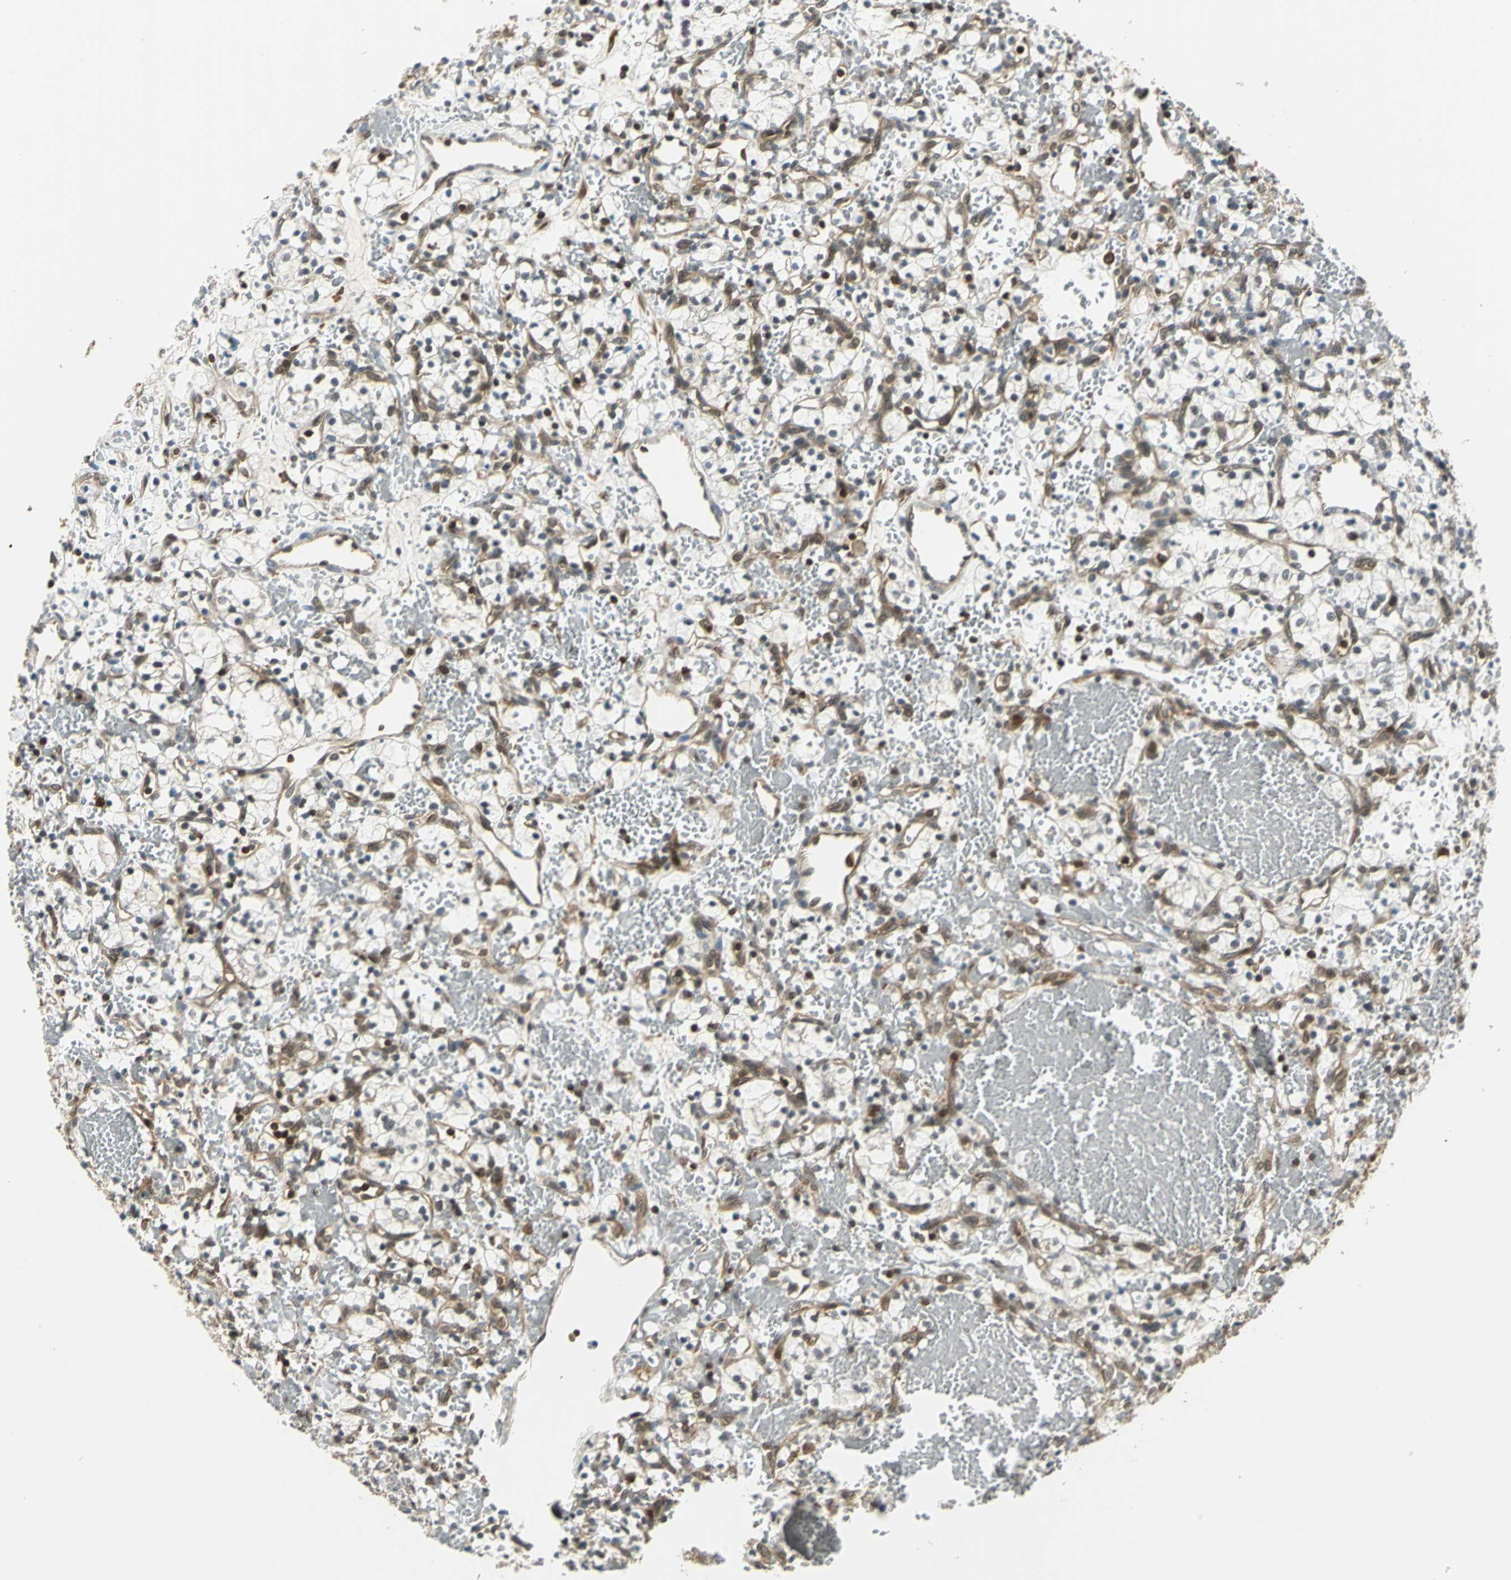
{"staining": {"intensity": "strong", "quantity": "<25%", "location": "cytoplasmic/membranous,nuclear"}, "tissue": "renal cancer", "cell_type": "Tumor cells", "image_type": "cancer", "snomed": [{"axis": "morphology", "description": "Adenocarcinoma, NOS"}, {"axis": "topography", "description": "Kidney"}], "caption": "Brown immunohistochemical staining in renal cancer (adenocarcinoma) demonstrates strong cytoplasmic/membranous and nuclear positivity in about <25% of tumor cells.", "gene": "ARPC3", "patient": {"sex": "female", "age": 60}}